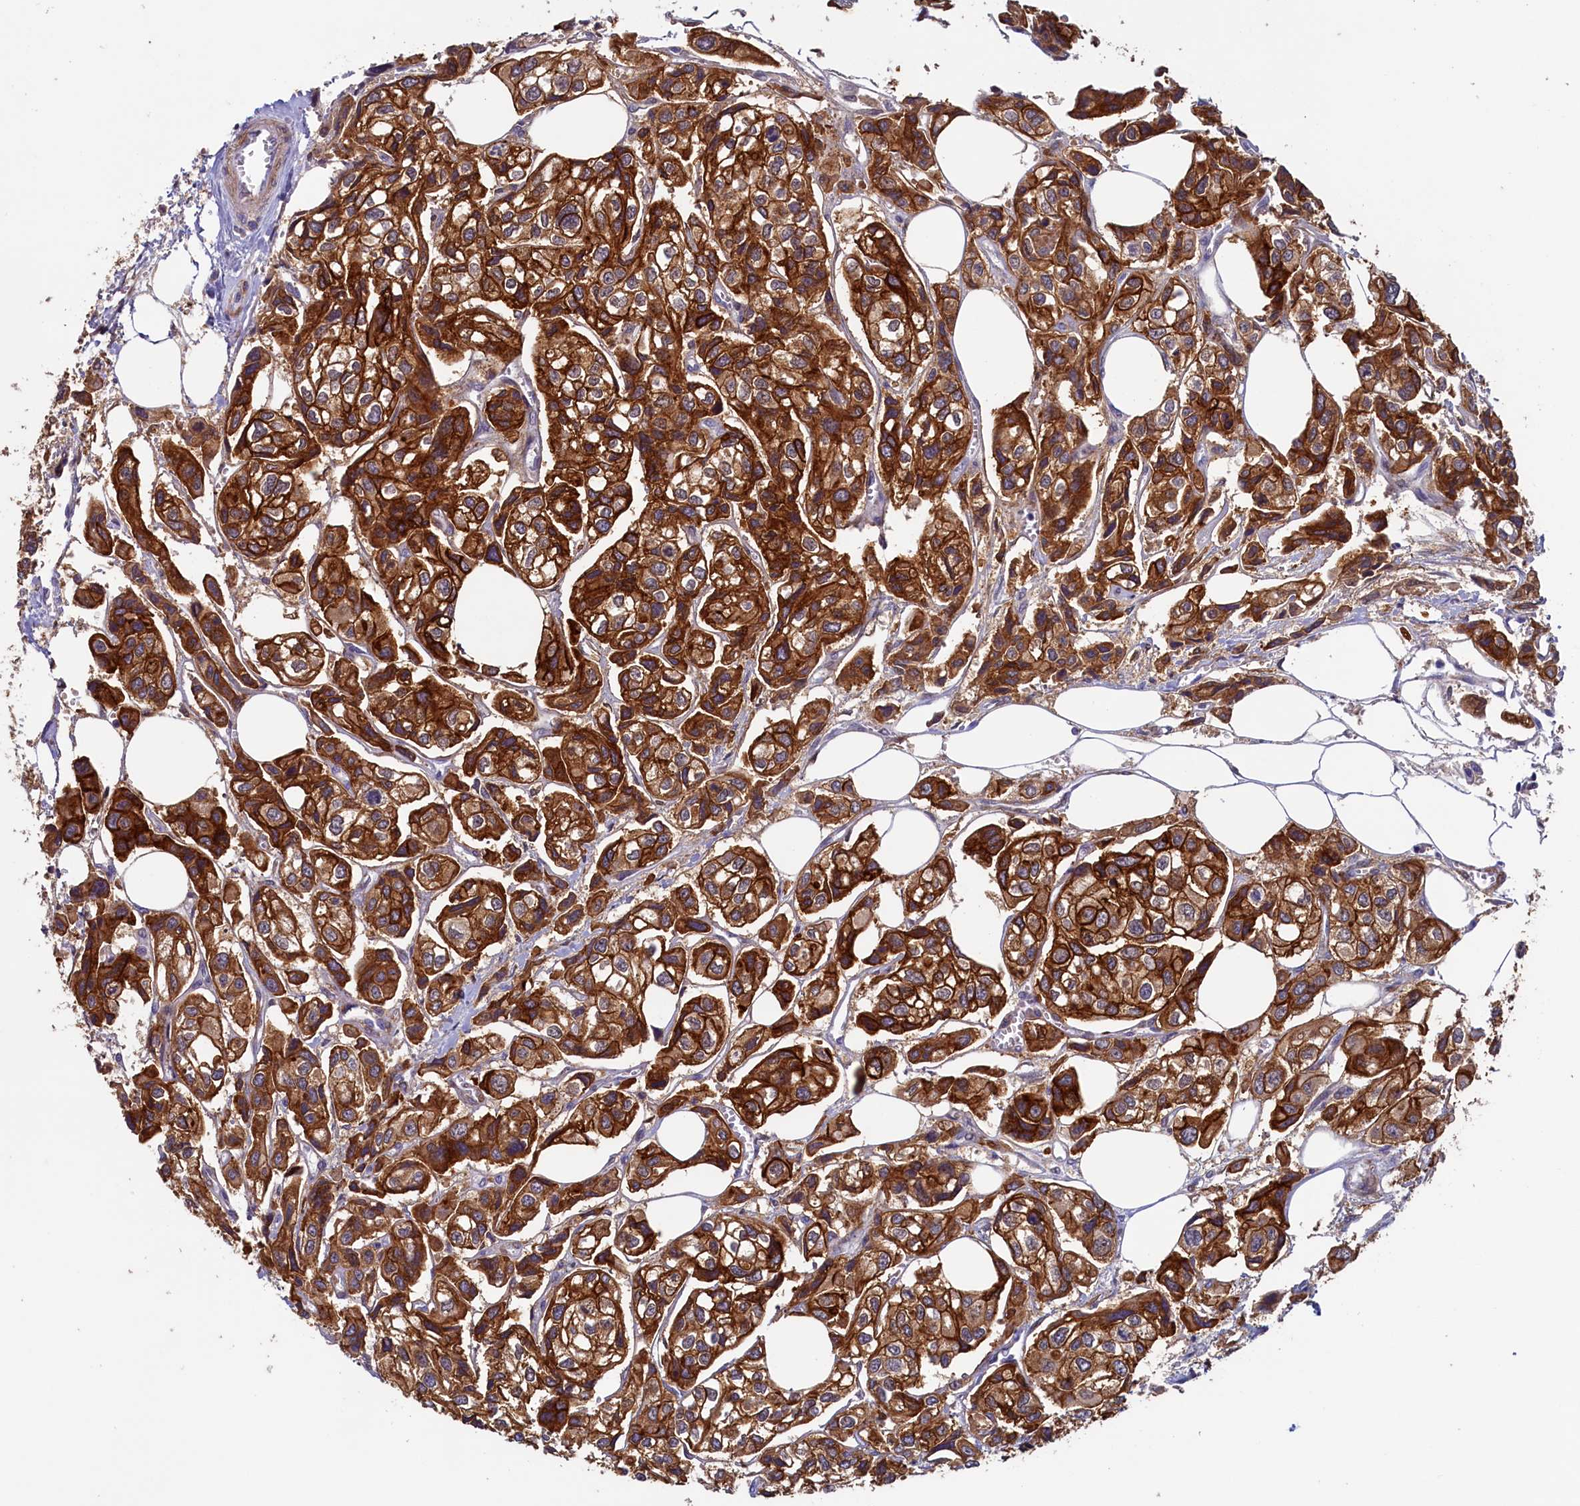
{"staining": {"intensity": "strong", "quantity": ">75%", "location": "cytoplasmic/membranous"}, "tissue": "urothelial cancer", "cell_type": "Tumor cells", "image_type": "cancer", "snomed": [{"axis": "morphology", "description": "Urothelial carcinoma, High grade"}, {"axis": "topography", "description": "Urinary bladder"}], "caption": "Urothelial carcinoma (high-grade) tissue shows strong cytoplasmic/membranous staining in about >75% of tumor cells, visualized by immunohistochemistry.", "gene": "PACSIN3", "patient": {"sex": "male", "age": 67}}